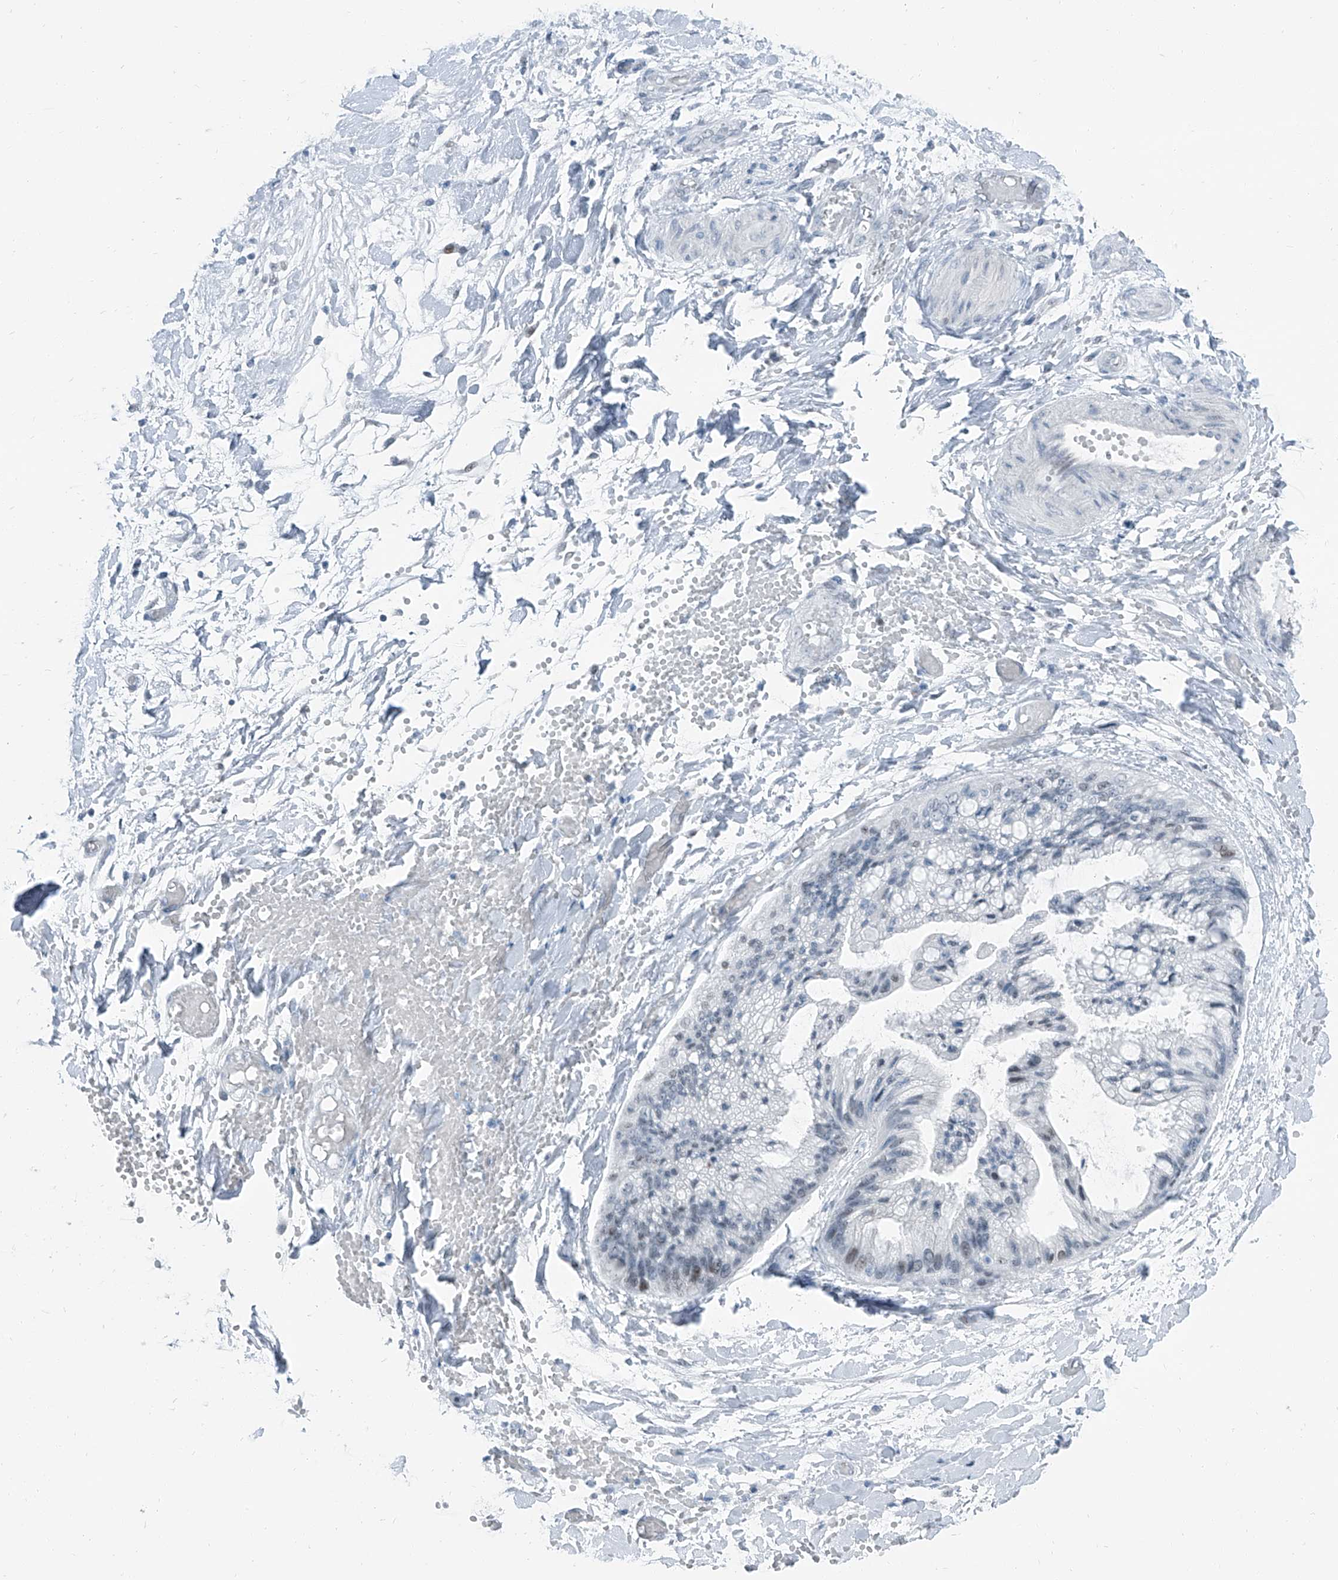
{"staining": {"intensity": "negative", "quantity": "none", "location": "none"}, "tissue": "ovarian cancer", "cell_type": "Tumor cells", "image_type": "cancer", "snomed": [{"axis": "morphology", "description": "Cystadenocarcinoma, mucinous, NOS"}, {"axis": "topography", "description": "Ovary"}], "caption": "Histopathology image shows no significant protein expression in tumor cells of mucinous cystadenocarcinoma (ovarian).", "gene": "RGN", "patient": {"sex": "female", "age": 39}}